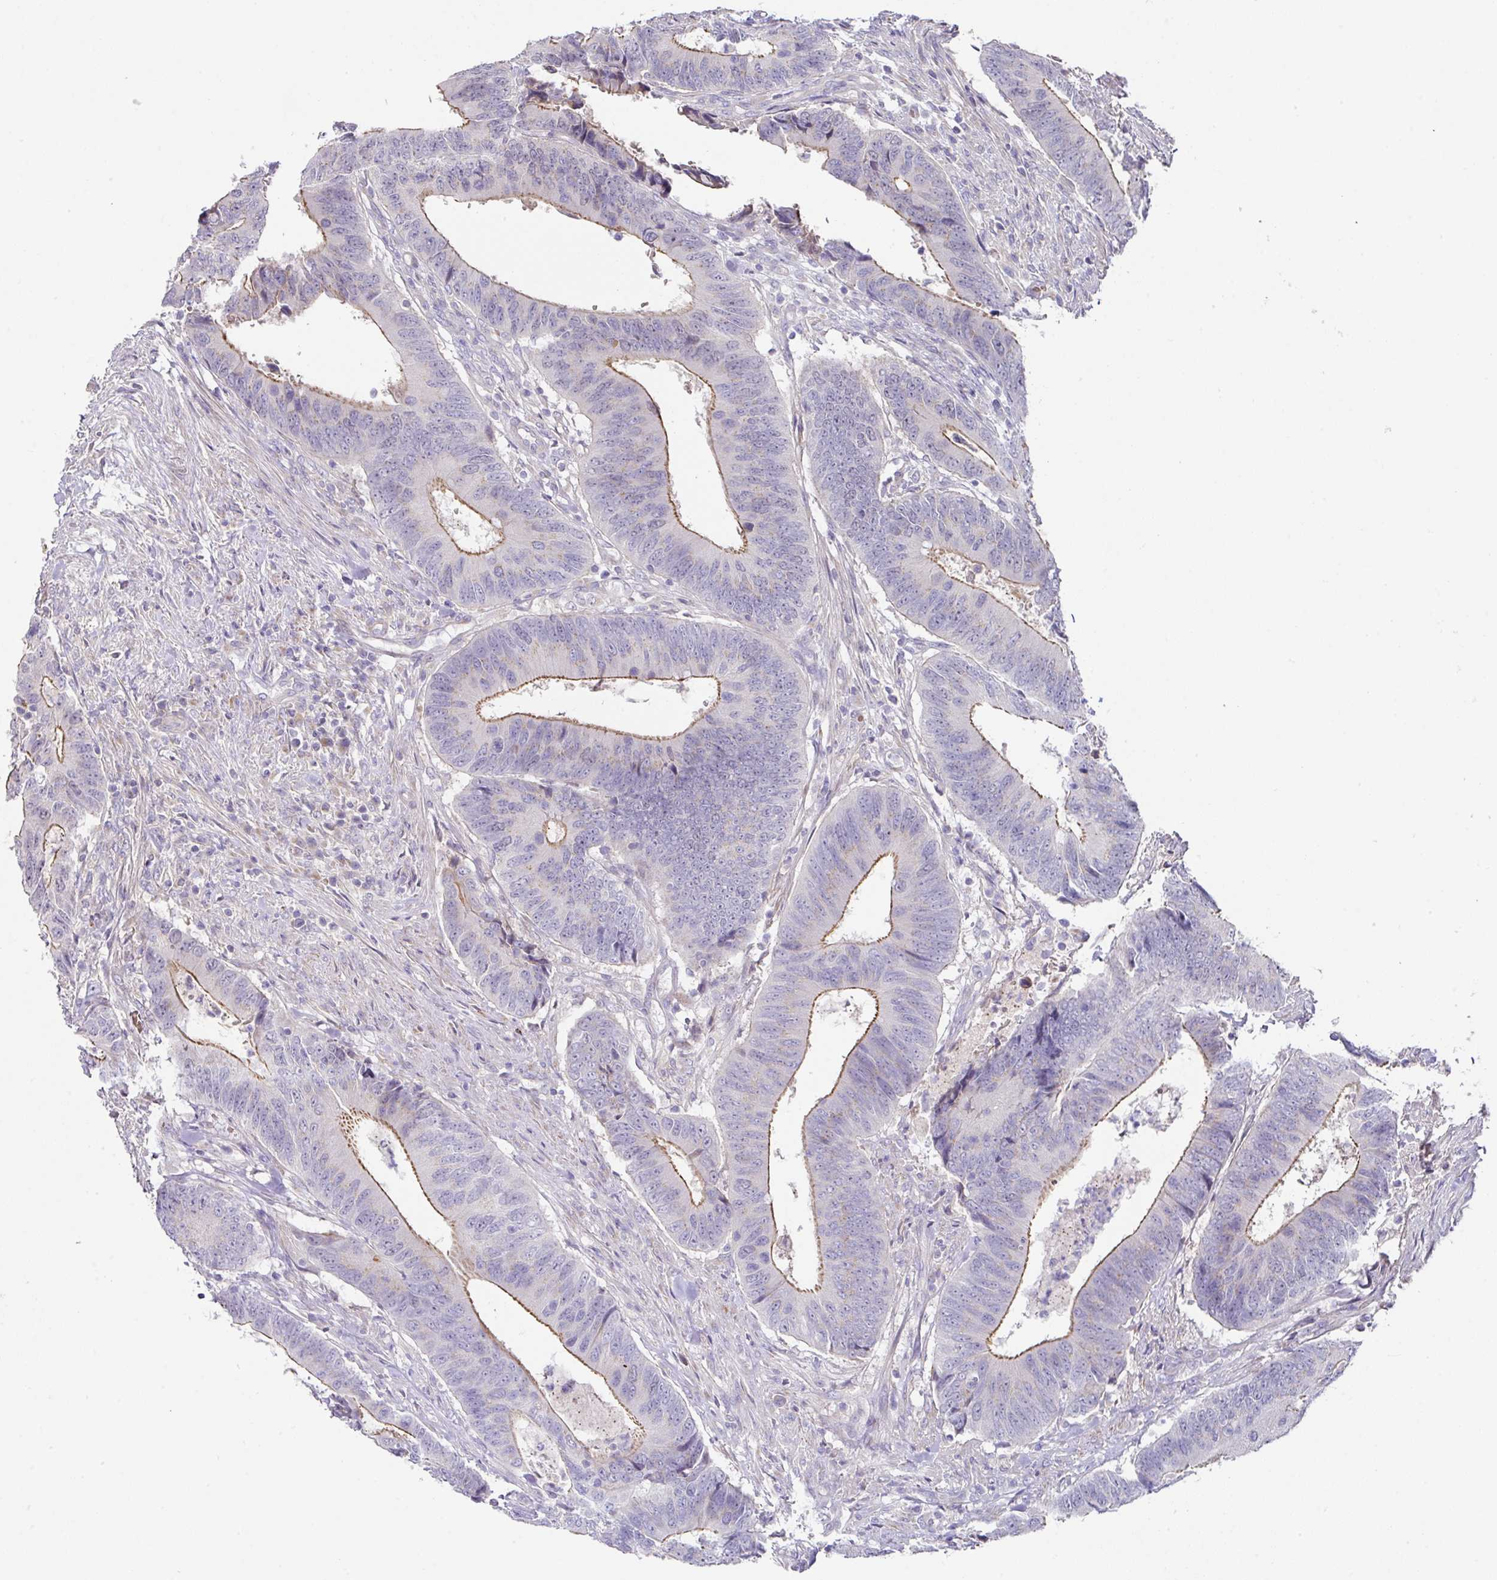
{"staining": {"intensity": "moderate", "quantity": "25%-75%", "location": "cytoplasmic/membranous"}, "tissue": "colorectal cancer", "cell_type": "Tumor cells", "image_type": "cancer", "snomed": [{"axis": "morphology", "description": "Adenocarcinoma, NOS"}, {"axis": "topography", "description": "Colon"}], "caption": "A micrograph of human adenocarcinoma (colorectal) stained for a protein displays moderate cytoplasmic/membranous brown staining in tumor cells.", "gene": "TARM1", "patient": {"sex": "male", "age": 87}}